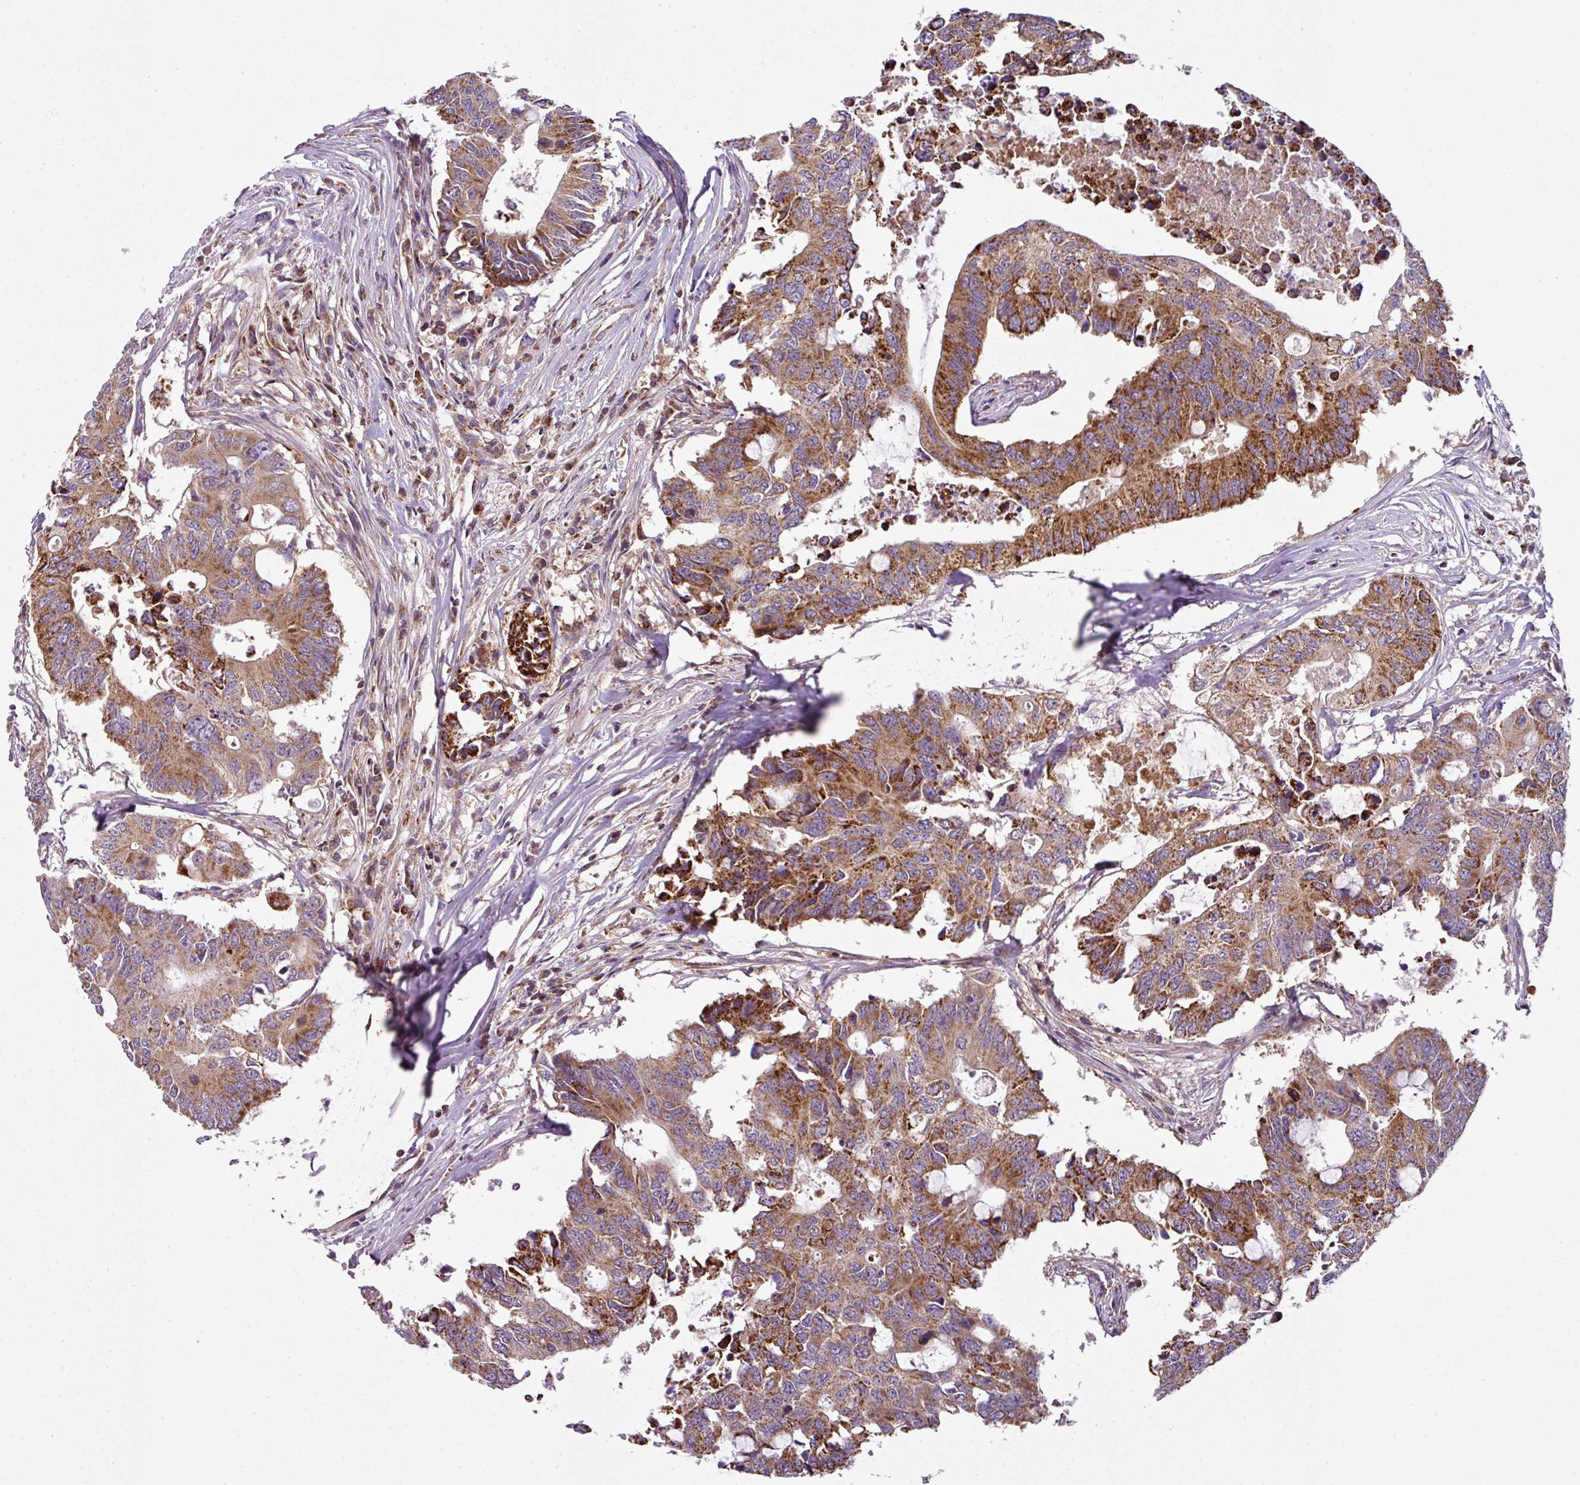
{"staining": {"intensity": "moderate", "quantity": ">75%", "location": "cytoplasmic/membranous"}, "tissue": "colorectal cancer", "cell_type": "Tumor cells", "image_type": "cancer", "snomed": [{"axis": "morphology", "description": "Adenocarcinoma, NOS"}, {"axis": "topography", "description": "Colon"}], "caption": "Colorectal cancer (adenocarcinoma) stained for a protein (brown) displays moderate cytoplasmic/membranous positive positivity in about >75% of tumor cells.", "gene": "PRELID3B", "patient": {"sex": "male", "age": 71}}